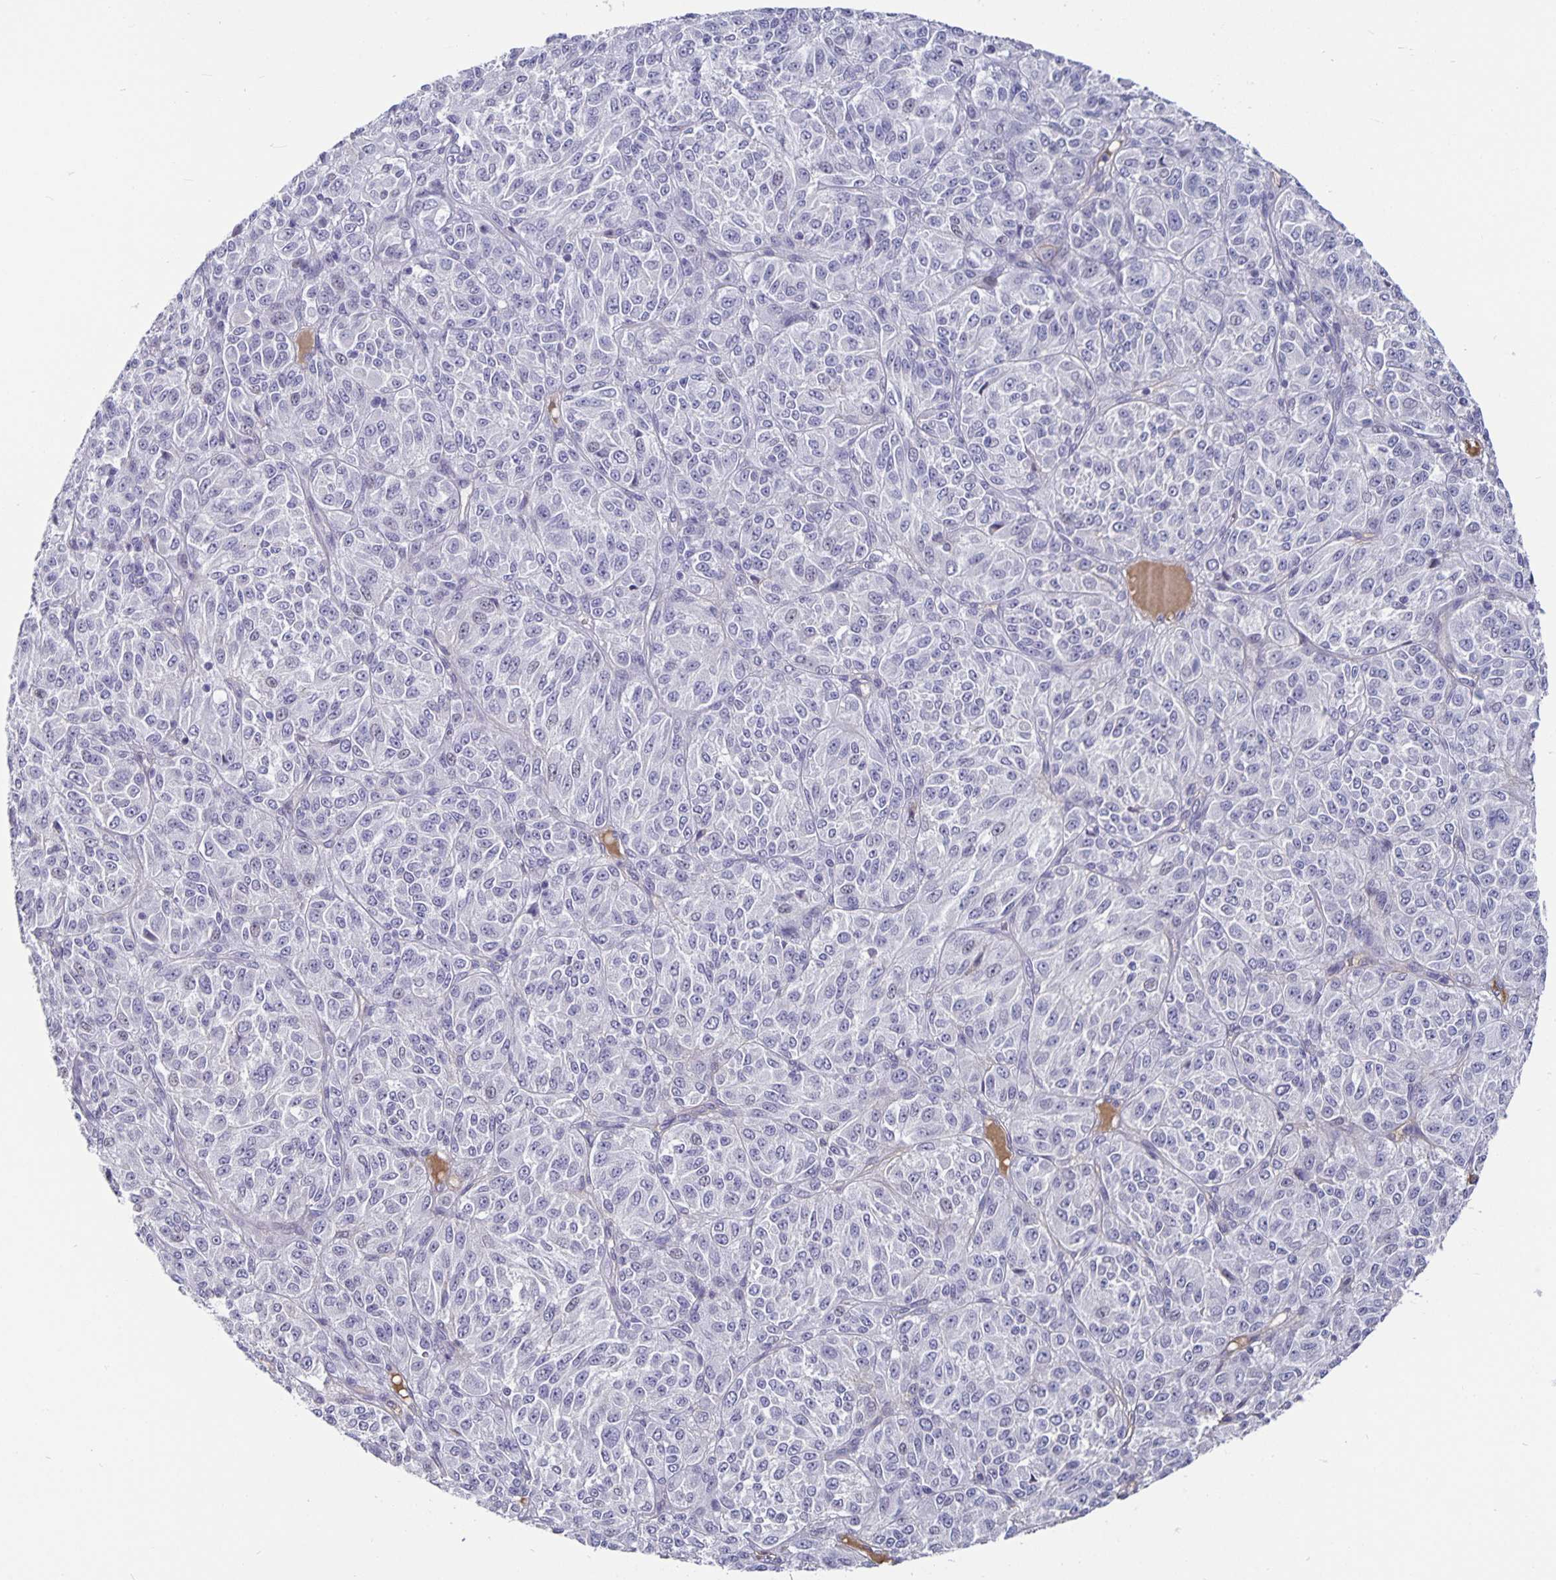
{"staining": {"intensity": "negative", "quantity": "none", "location": "none"}, "tissue": "melanoma", "cell_type": "Tumor cells", "image_type": "cancer", "snomed": [{"axis": "morphology", "description": "Malignant melanoma, Metastatic site"}, {"axis": "topography", "description": "Brain"}], "caption": "The immunohistochemistry micrograph has no significant positivity in tumor cells of malignant melanoma (metastatic site) tissue.", "gene": "OLIG2", "patient": {"sex": "female", "age": 56}}